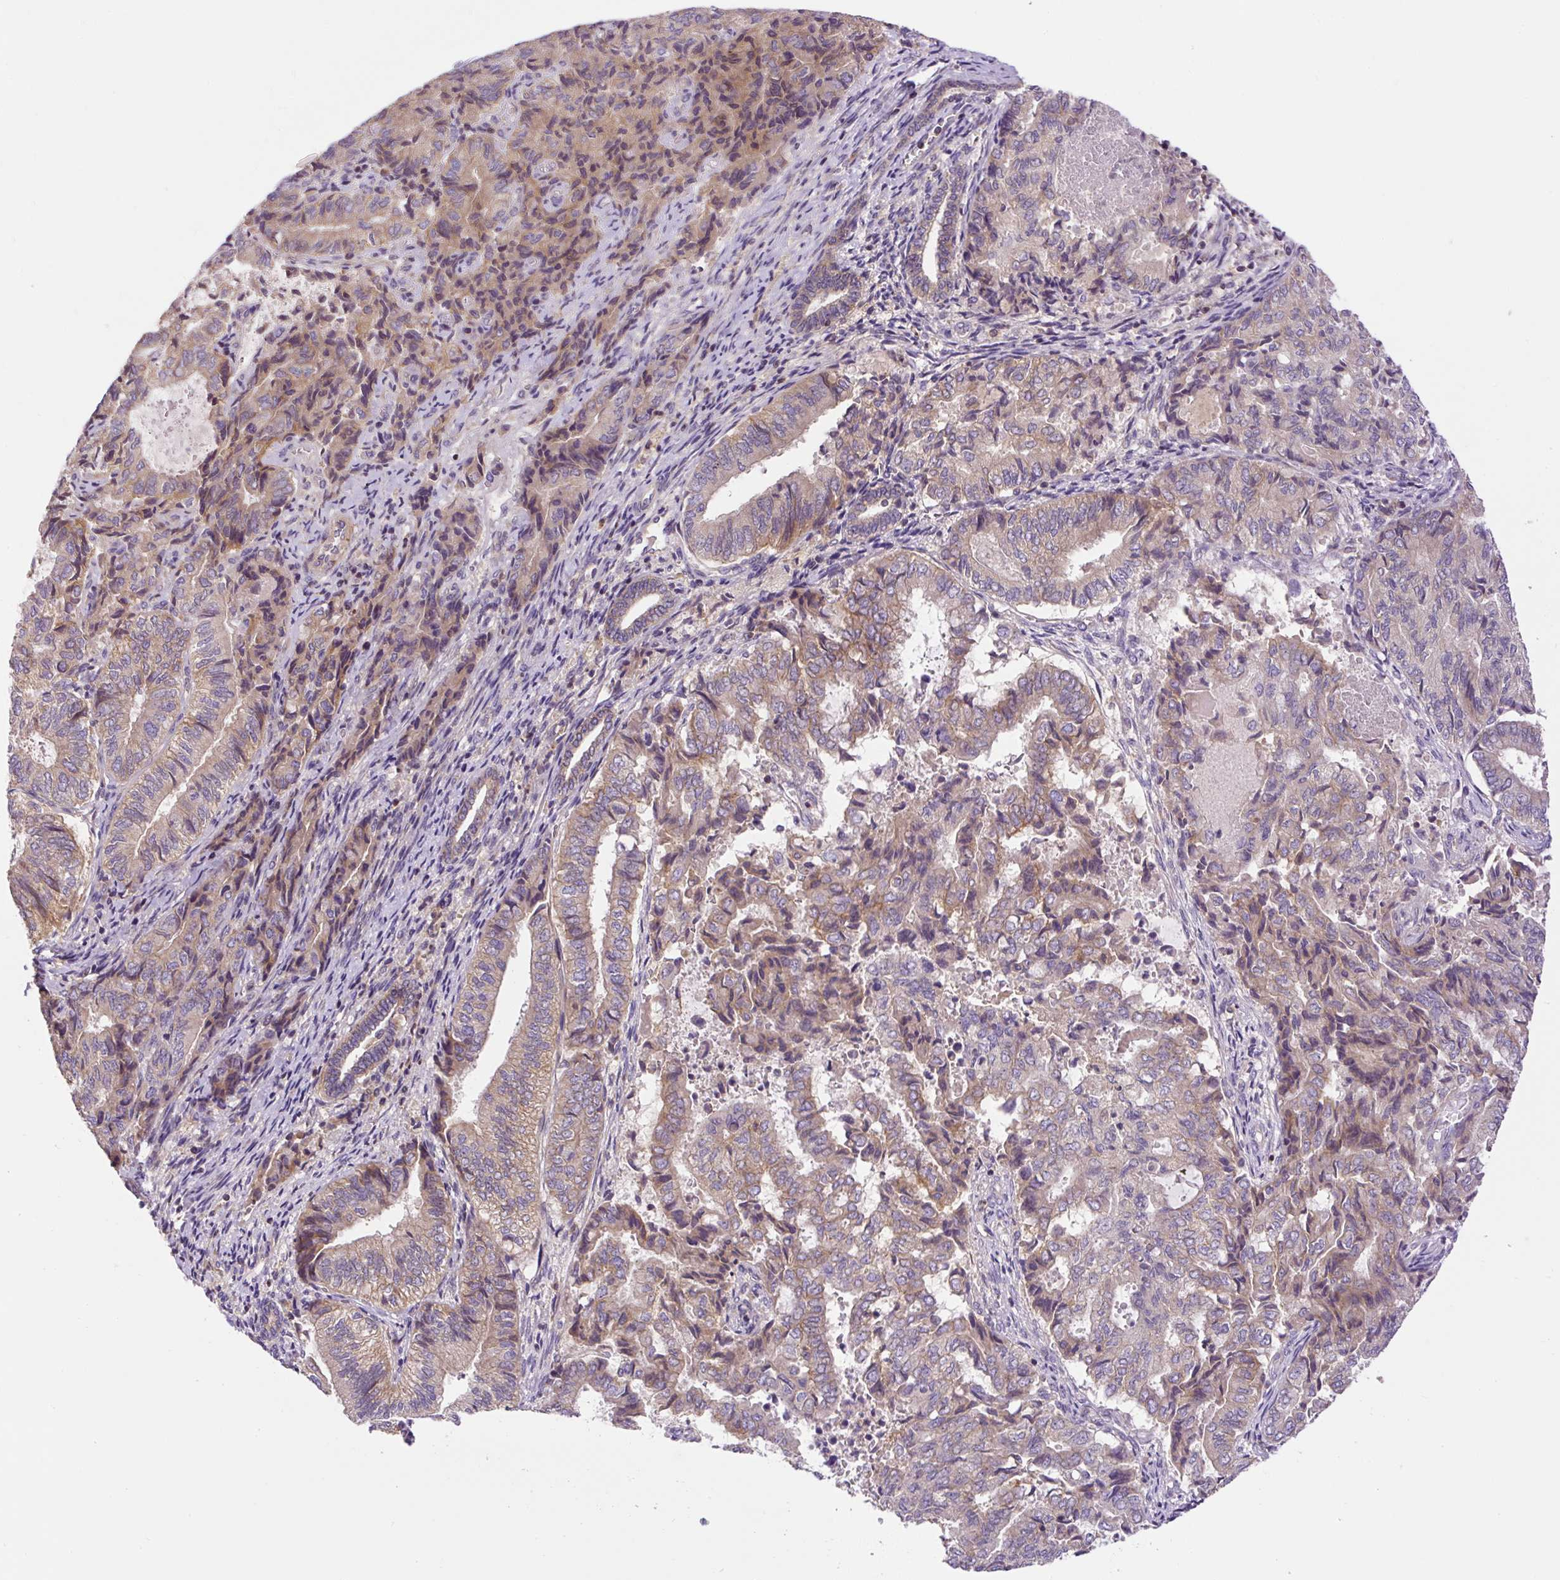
{"staining": {"intensity": "weak", "quantity": "25%-75%", "location": "cytoplasmic/membranous"}, "tissue": "endometrial cancer", "cell_type": "Tumor cells", "image_type": "cancer", "snomed": [{"axis": "morphology", "description": "Adenocarcinoma, NOS"}, {"axis": "topography", "description": "Endometrium"}], "caption": "Human adenocarcinoma (endometrial) stained with a brown dye demonstrates weak cytoplasmic/membranous positive positivity in approximately 25%-75% of tumor cells.", "gene": "CCDC28A", "patient": {"sex": "female", "age": 80}}